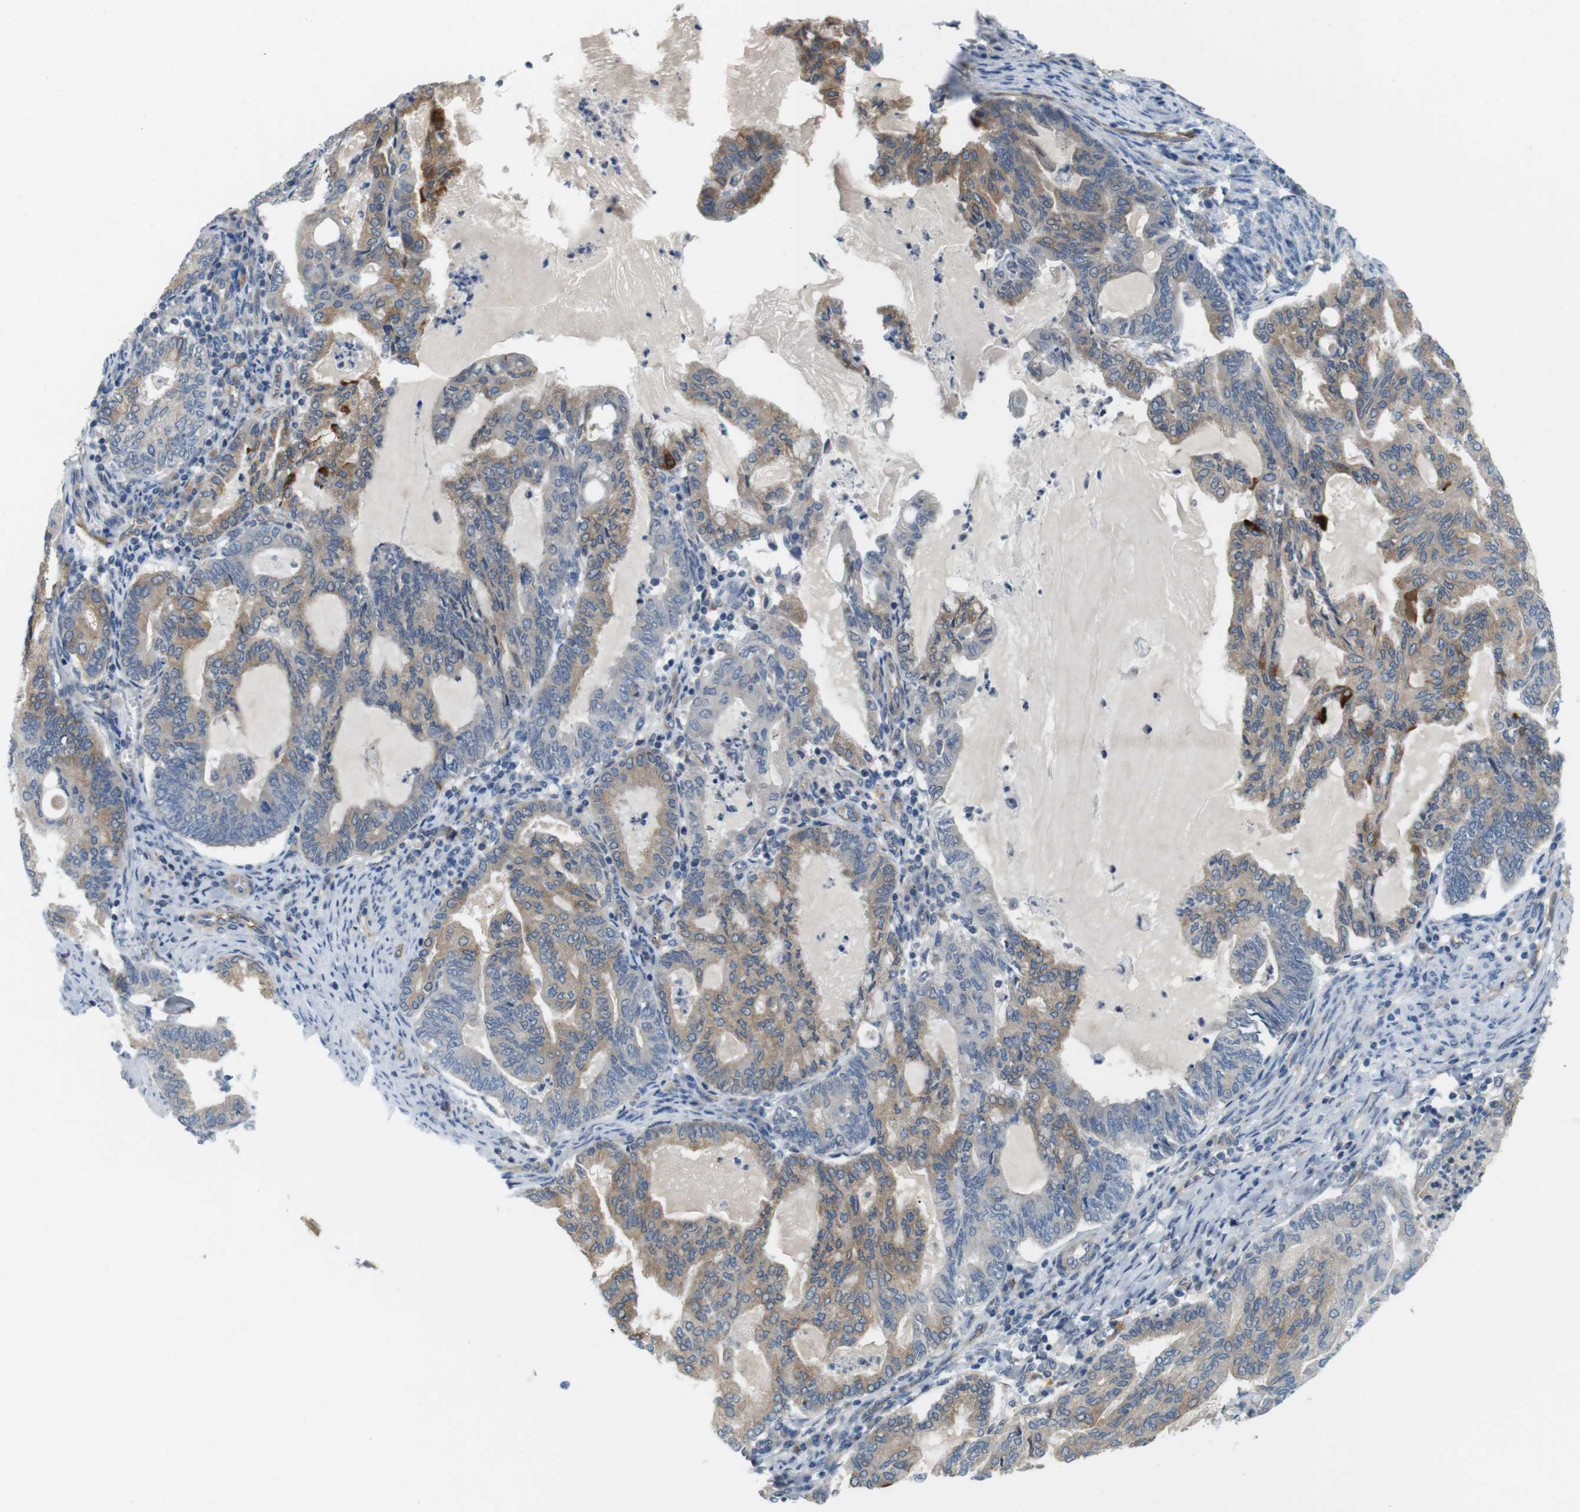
{"staining": {"intensity": "moderate", "quantity": "25%-75%", "location": "cytoplasmic/membranous"}, "tissue": "endometrial cancer", "cell_type": "Tumor cells", "image_type": "cancer", "snomed": [{"axis": "morphology", "description": "Adenocarcinoma, NOS"}, {"axis": "topography", "description": "Endometrium"}], "caption": "A histopathology image of human adenocarcinoma (endometrial) stained for a protein exhibits moderate cytoplasmic/membranous brown staining in tumor cells. The staining is performed using DAB (3,3'-diaminobenzidine) brown chromogen to label protein expression. The nuclei are counter-stained blue using hematoxylin.", "gene": "BVES", "patient": {"sex": "female", "age": 86}}